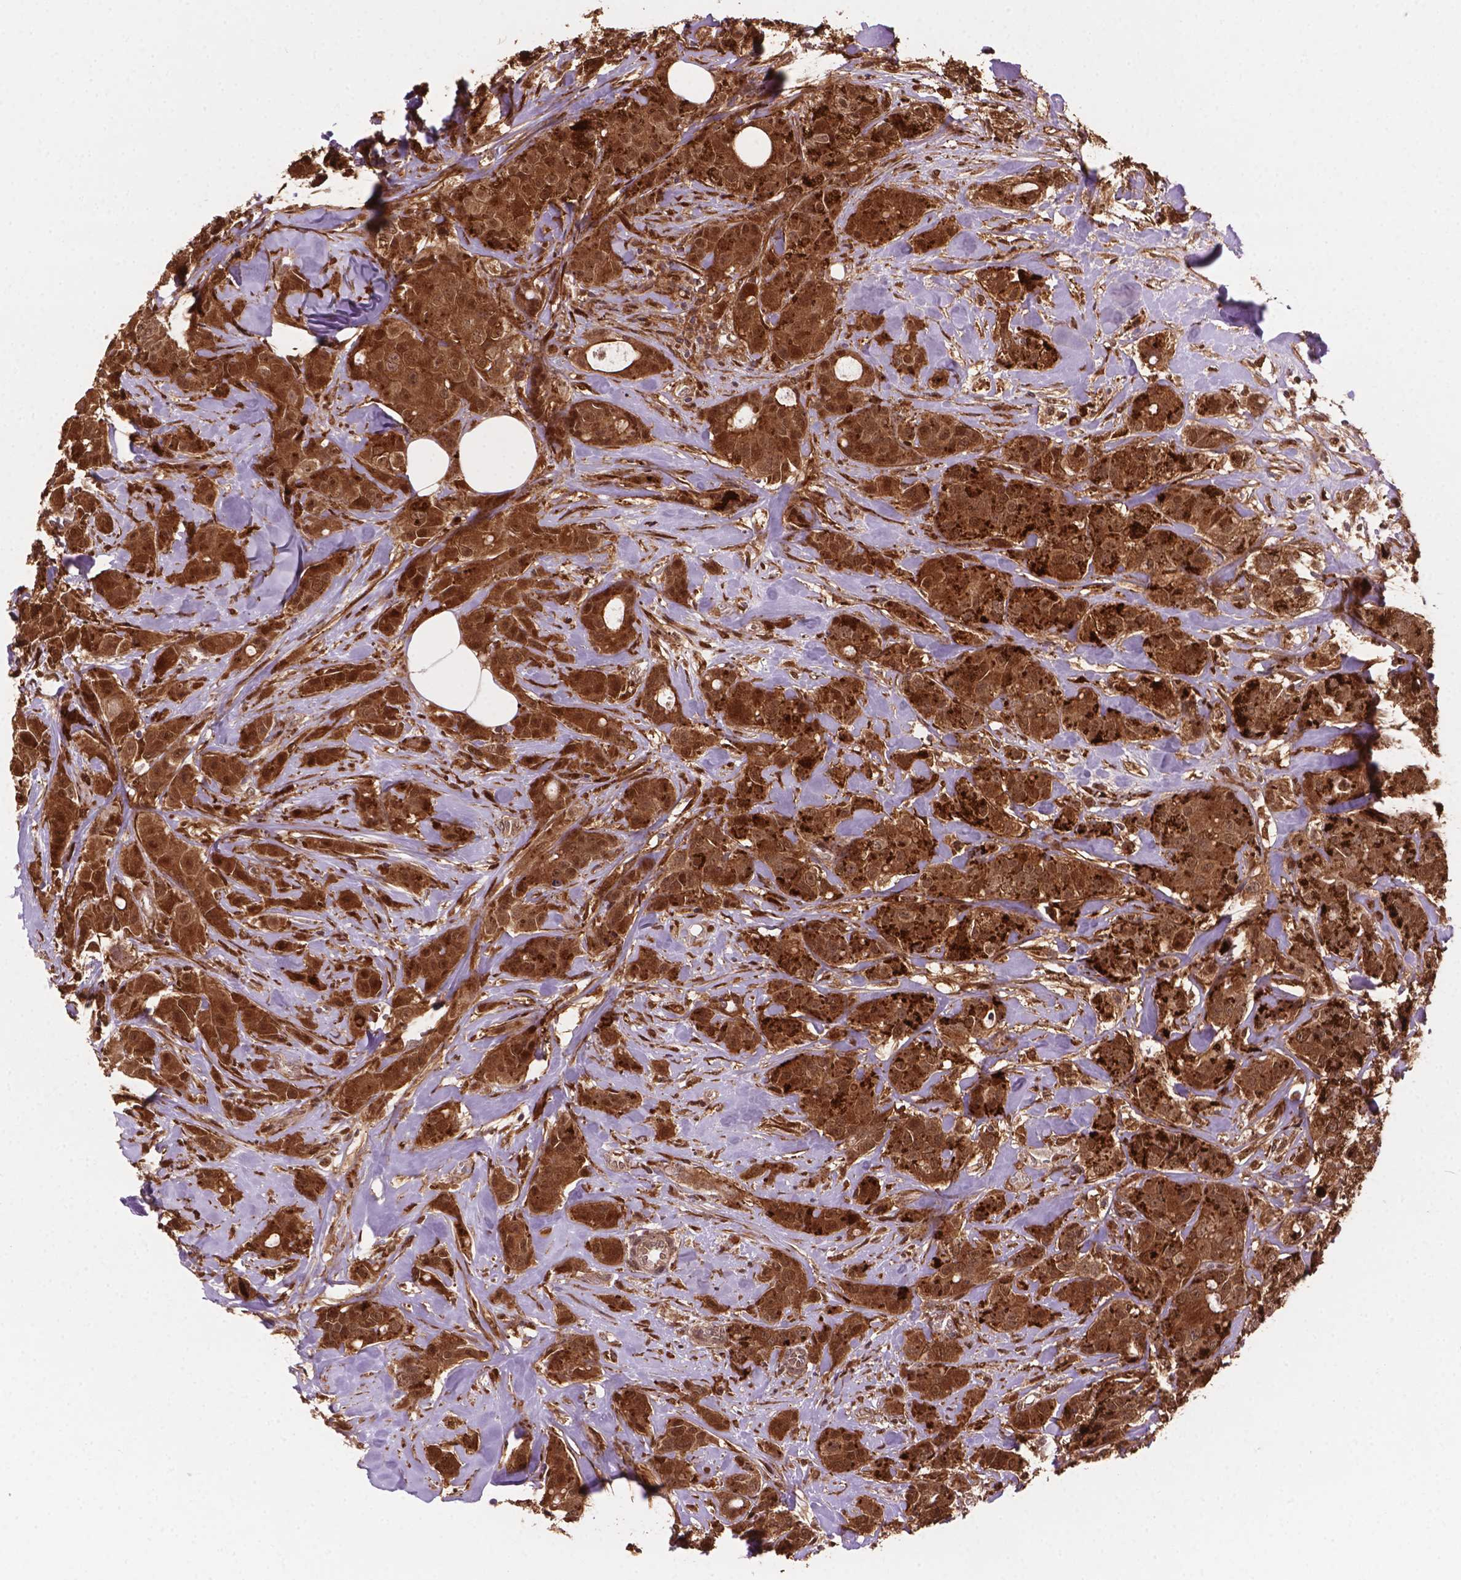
{"staining": {"intensity": "moderate", "quantity": ">75%", "location": "cytoplasmic/membranous,nuclear"}, "tissue": "breast cancer", "cell_type": "Tumor cells", "image_type": "cancer", "snomed": [{"axis": "morphology", "description": "Duct carcinoma"}, {"axis": "topography", "description": "Breast"}], "caption": "This is a photomicrograph of immunohistochemistry staining of breast cancer, which shows moderate positivity in the cytoplasmic/membranous and nuclear of tumor cells.", "gene": "PLIN3", "patient": {"sex": "female", "age": 43}}